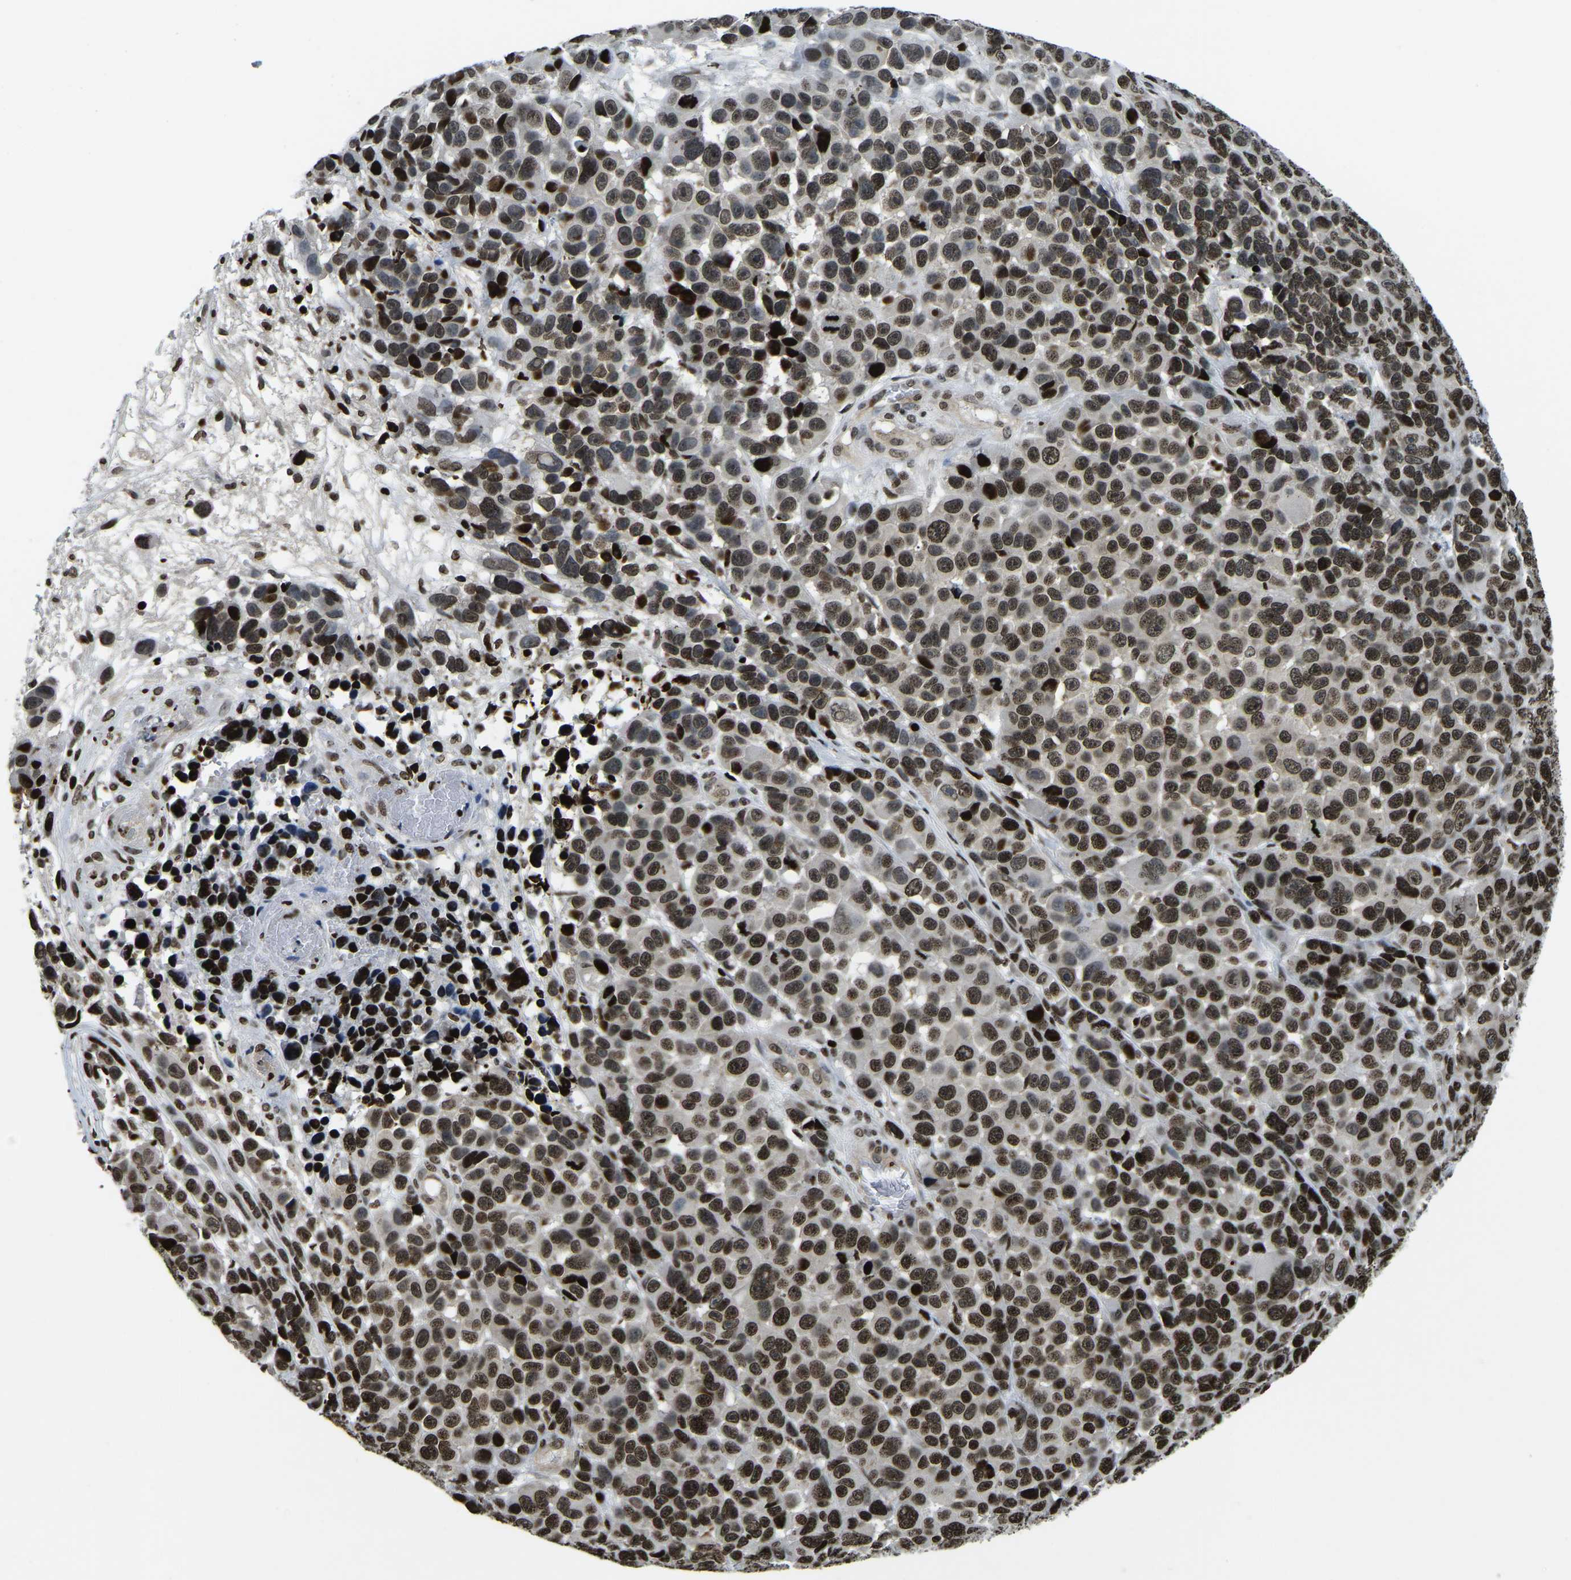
{"staining": {"intensity": "strong", "quantity": ">75%", "location": "nuclear"}, "tissue": "melanoma", "cell_type": "Tumor cells", "image_type": "cancer", "snomed": [{"axis": "morphology", "description": "Malignant melanoma, NOS"}, {"axis": "topography", "description": "Skin"}], "caption": "Malignant melanoma stained with a protein marker reveals strong staining in tumor cells.", "gene": "LRRC61", "patient": {"sex": "male", "age": 53}}